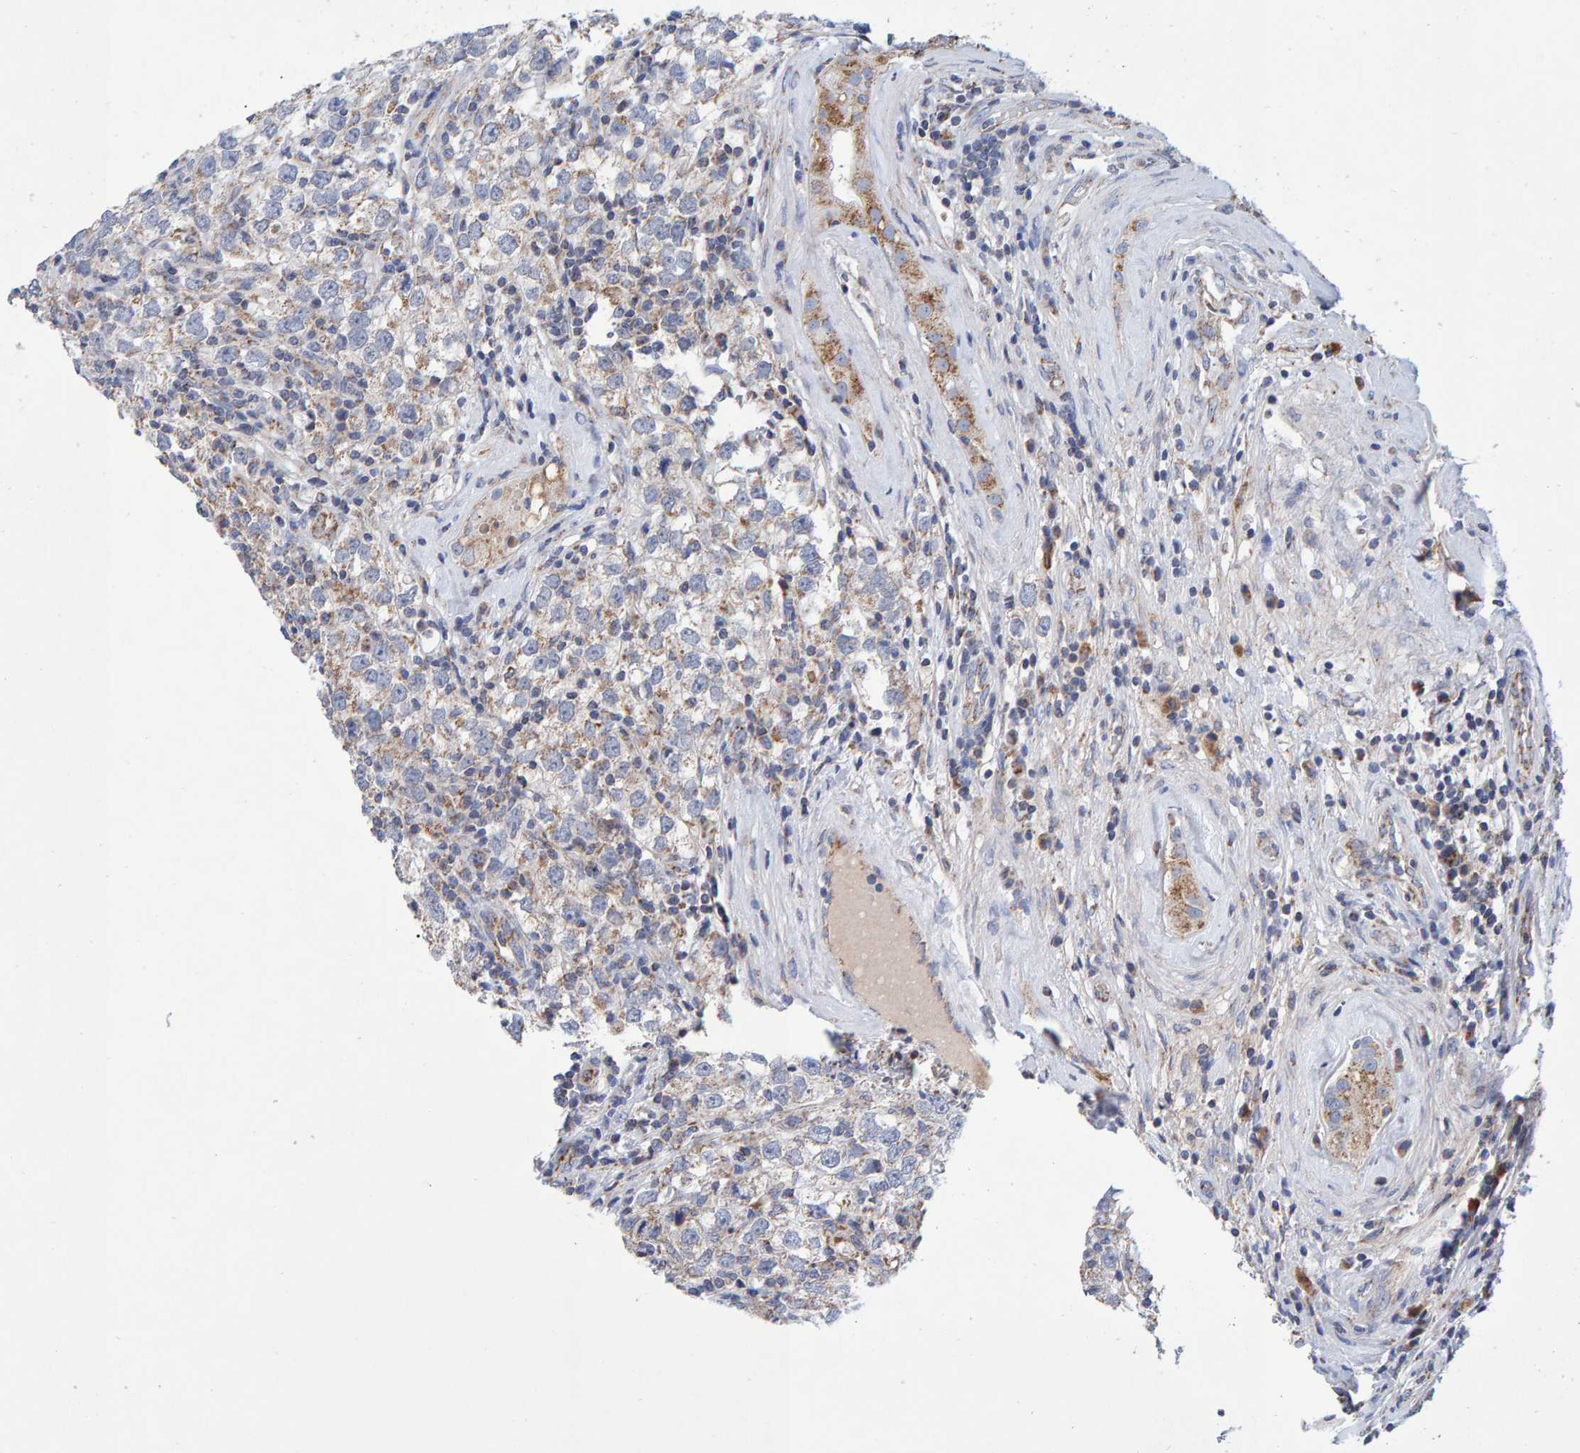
{"staining": {"intensity": "weak", "quantity": ">75%", "location": "cytoplasmic/membranous"}, "tissue": "testis cancer", "cell_type": "Tumor cells", "image_type": "cancer", "snomed": [{"axis": "morphology", "description": "Seminoma, NOS"}, {"axis": "morphology", "description": "Carcinoma, Embryonal, NOS"}, {"axis": "topography", "description": "Testis"}], "caption": "Tumor cells display weak cytoplasmic/membranous positivity in about >75% of cells in testis seminoma. Immunohistochemistry stains the protein of interest in brown and the nuclei are stained blue.", "gene": "EFR3A", "patient": {"sex": "male", "age": 28}}